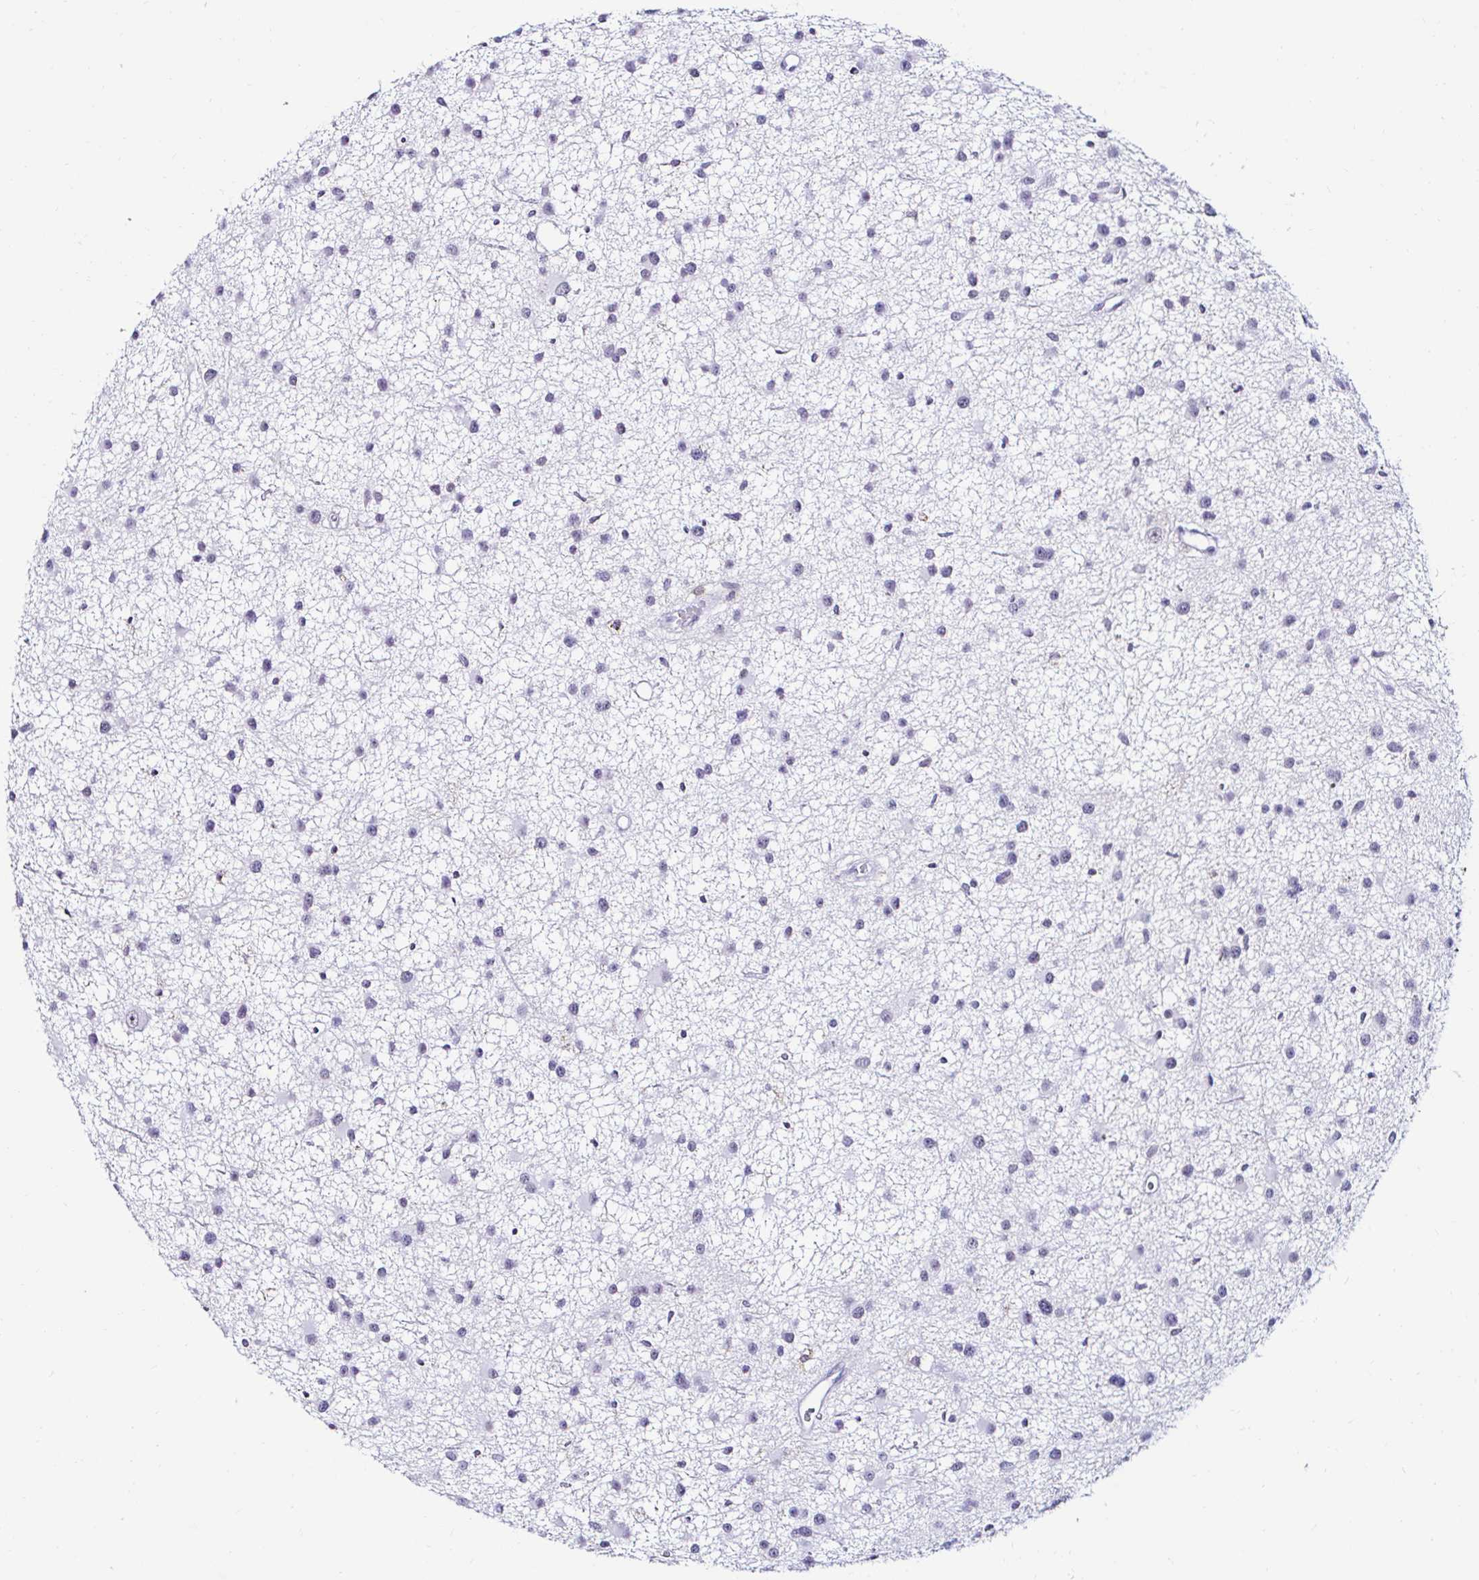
{"staining": {"intensity": "negative", "quantity": "none", "location": "none"}, "tissue": "glioma", "cell_type": "Tumor cells", "image_type": "cancer", "snomed": [{"axis": "morphology", "description": "Glioma, malignant, Low grade"}, {"axis": "topography", "description": "Brain"}], "caption": "DAB (3,3'-diaminobenzidine) immunohistochemical staining of malignant glioma (low-grade) demonstrates no significant staining in tumor cells.", "gene": "CYBB", "patient": {"sex": "male", "age": 43}}